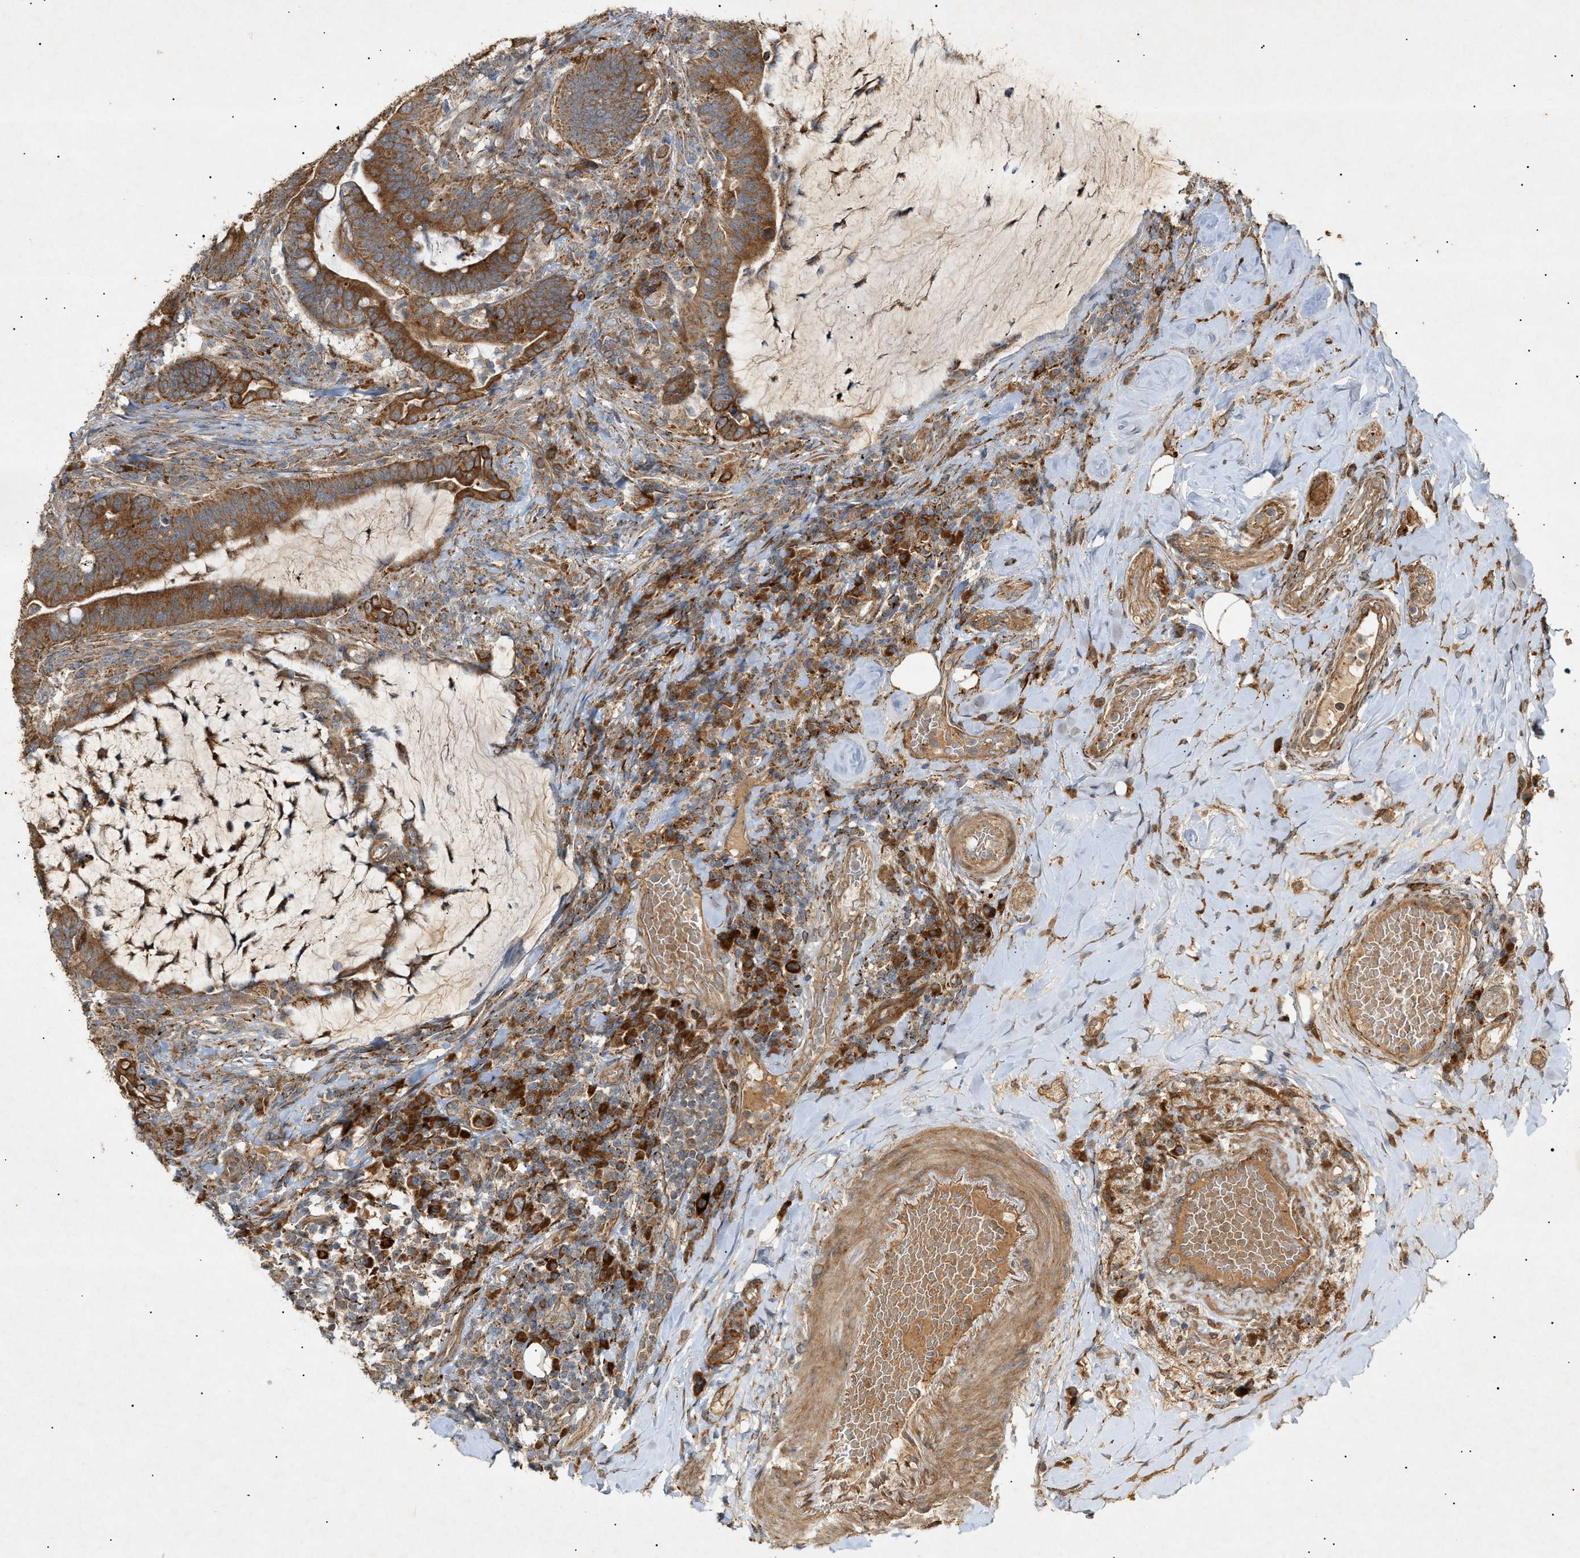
{"staining": {"intensity": "strong", "quantity": ">75%", "location": "cytoplasmic/membranous"}, "tissue": "colorectal cancer", "cell_type": "Tumor cells", "image_type": "cancer", "snomed": [{"axis": "morphology", "description": "Normal tissue, NOS"}, {"axis": "morphology", "description": "Adenocarcinoma, NOS"}, {"axis": "topography", "description": "Colon"}], "caption": "Tumor cells demonstrate strong cytoplasmic/membranous positivity in about >75% of cells in colorectal cancer (adenocarcinoma).", "gene": "MTCH1", "patient": {"sex": "female", "age": 66}}